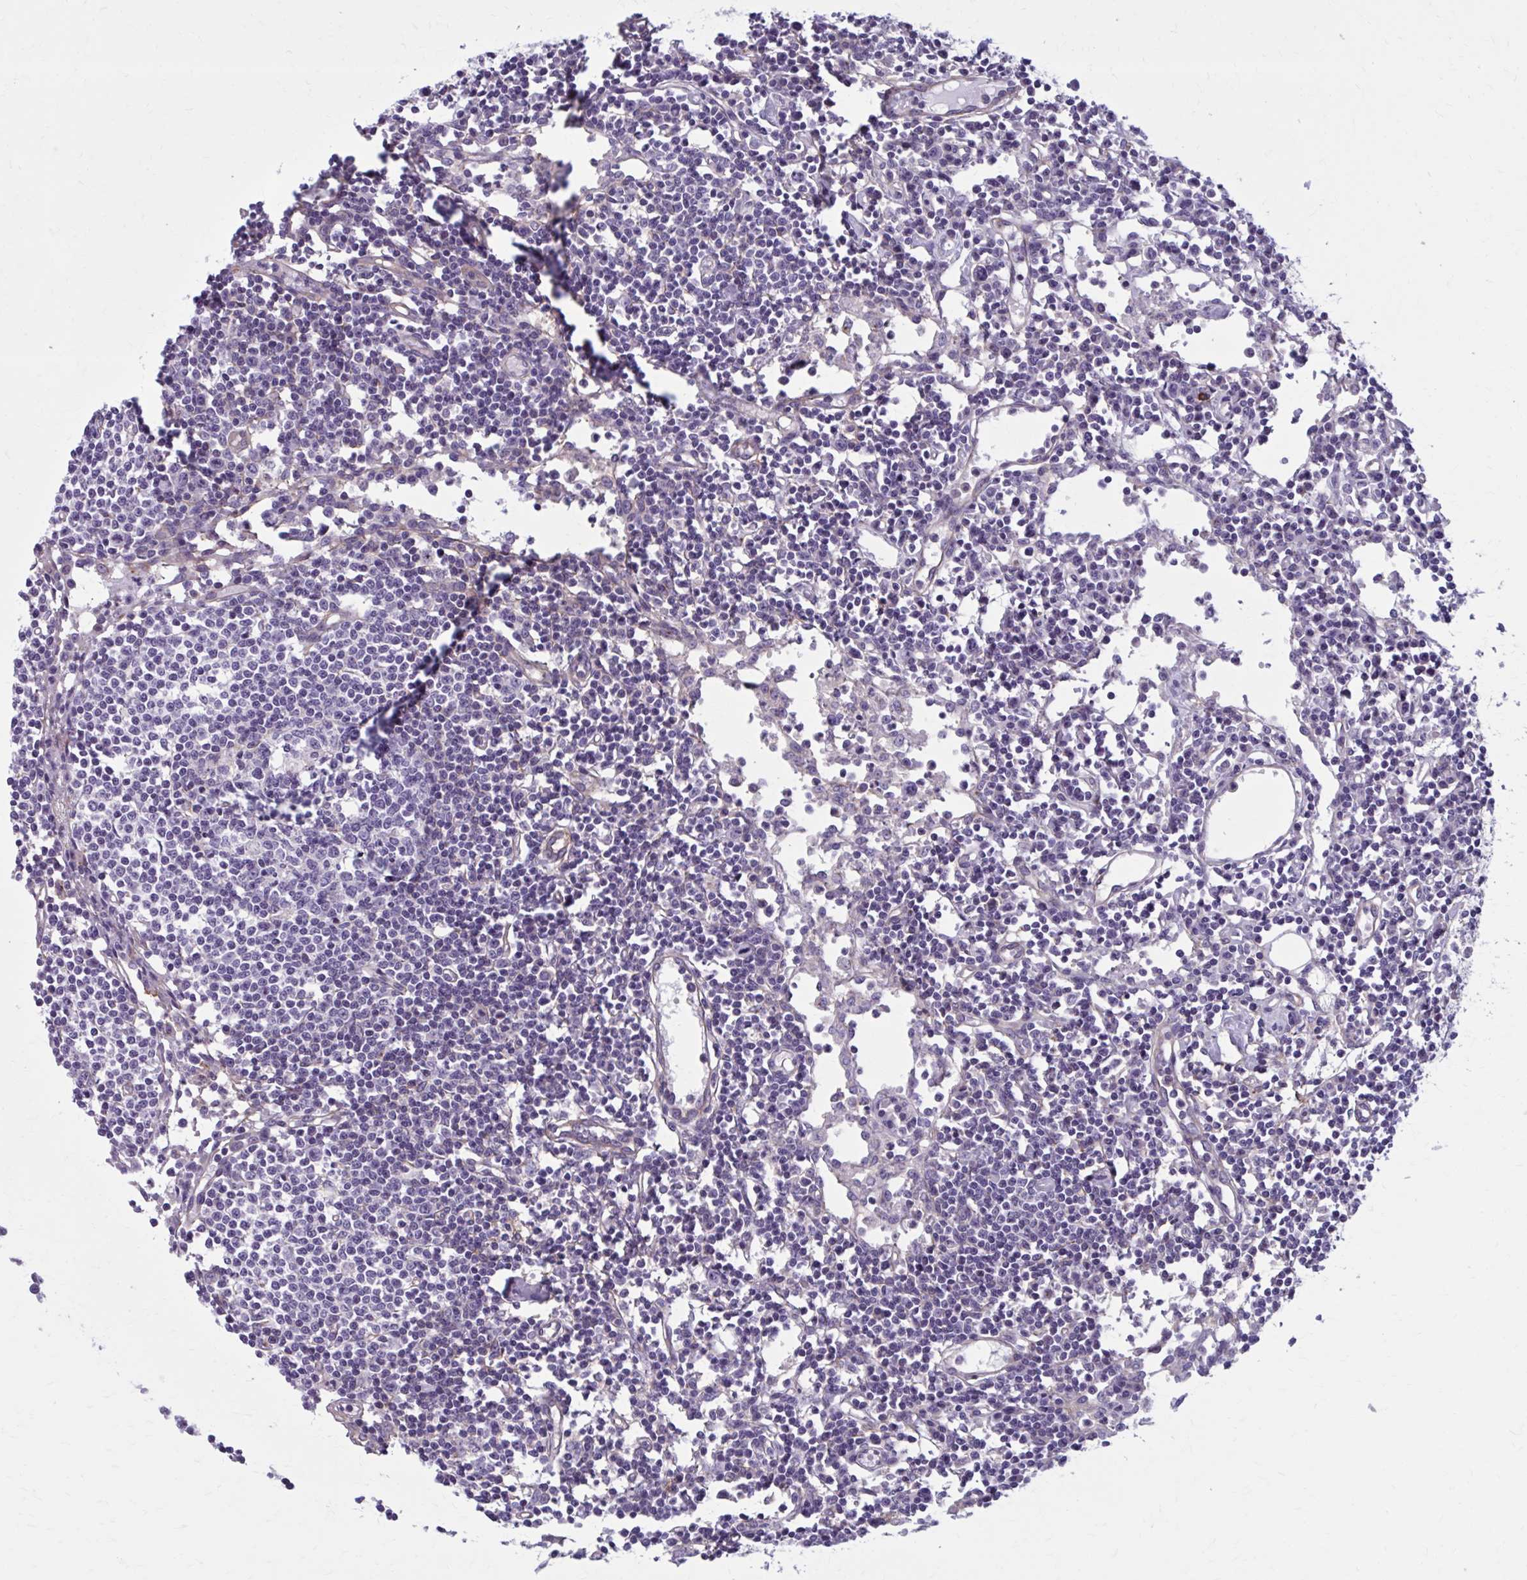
{"staining": {"intensity": "moderate", "quantity": "<25%", "location": "cytoplasmic/membranous"}, "tissue": "lymph node", "cell_type": "Germinal center cells", "image_type": "normal", "snomed": [{"axis": "morphology", "description": "Normal tissue, NOS"}, {"axis": "topography", "description": "Lymph node"}], "caption": "An immunohistochemistry (IHC) image of normal tissue is shown. Protein staining in brown highlights moderate cytoplasmic/membranous positivity in lymph node within germinal center cells. (Stains: DAB in brown, nuclei in blue, Microscopy: brightfield microscopy at high magnification).", "gene": "ZDHHC7", "patient": {"sex": "female", "age": 78}}